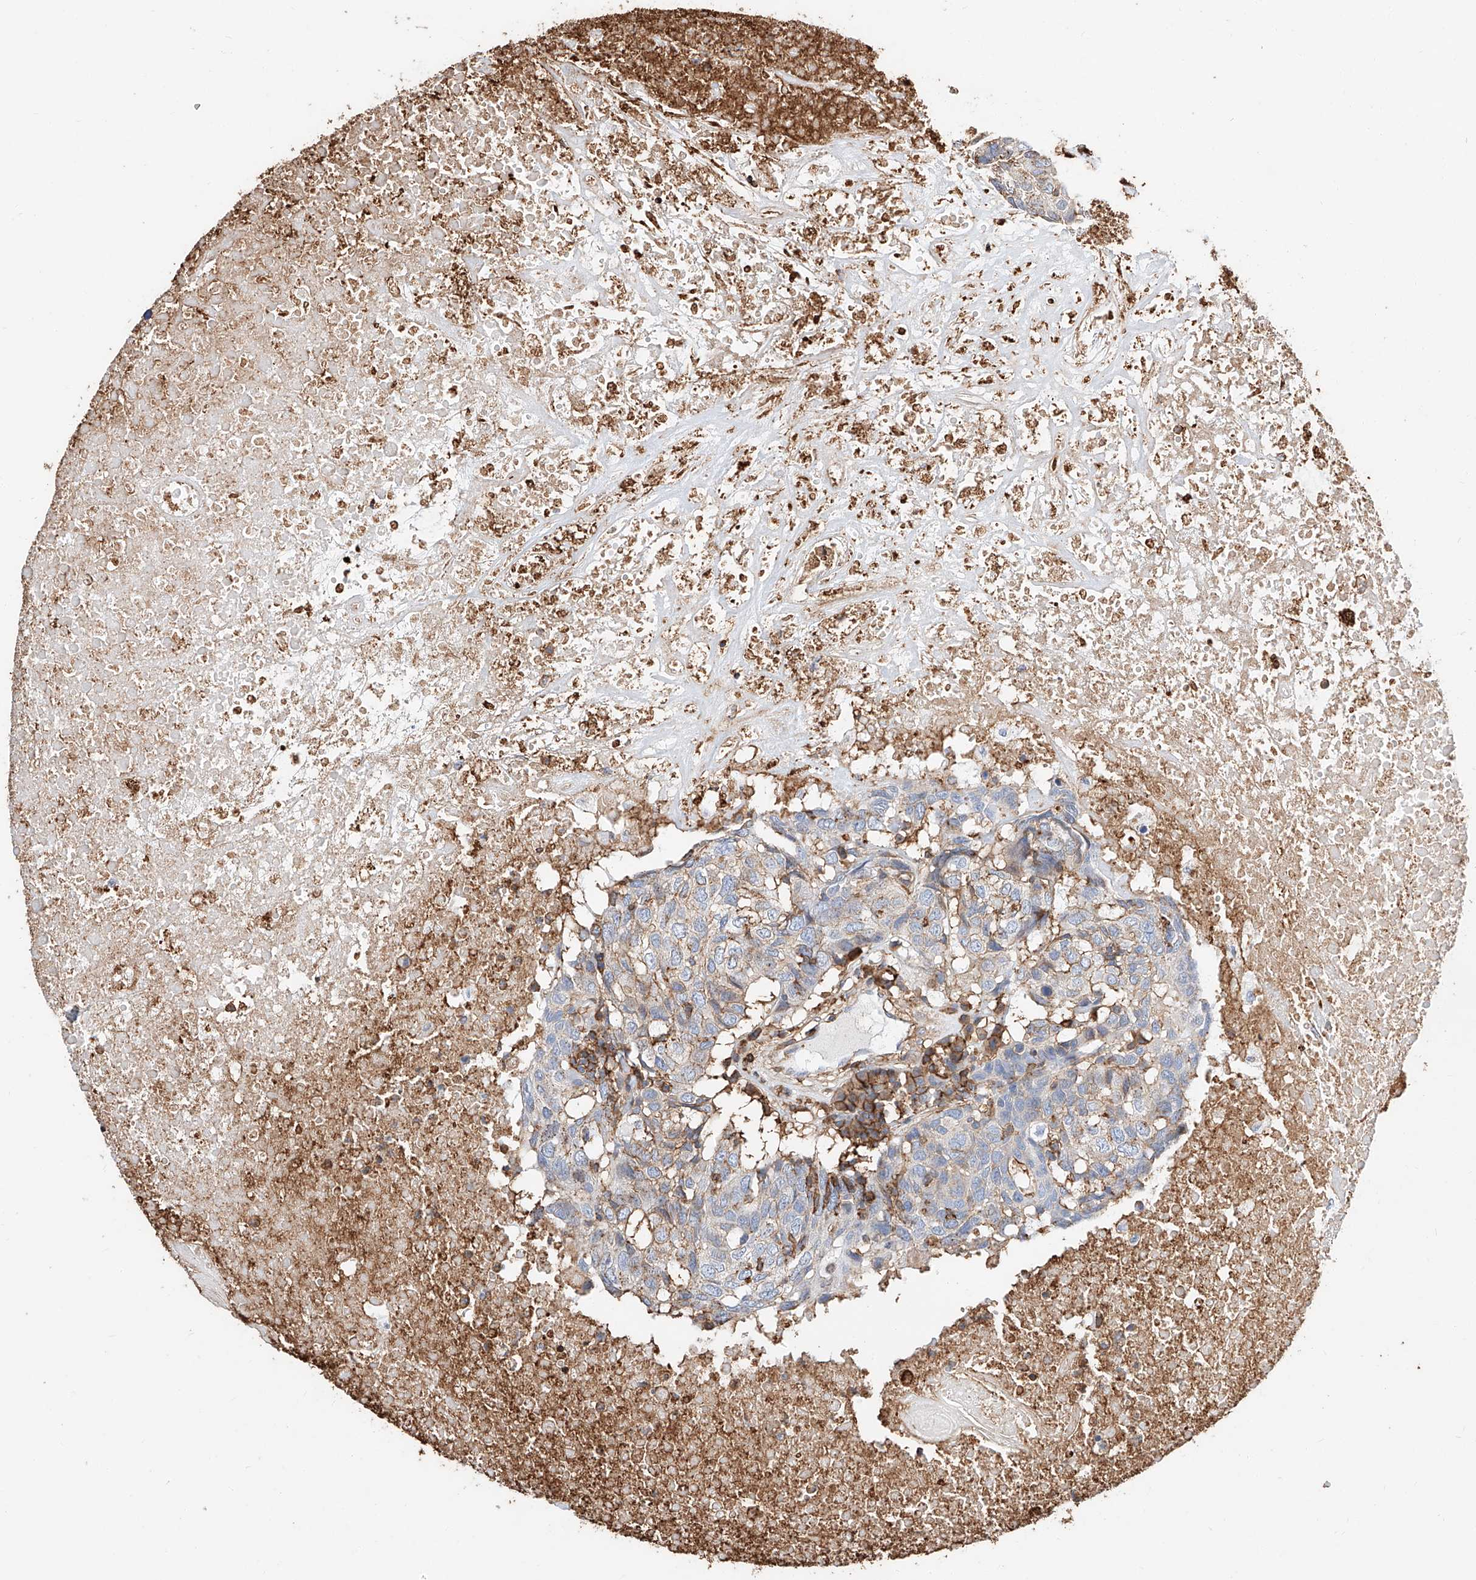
{"staining": {"intensity": "moderate", "quantity": "<25%", "location": "cytoplasmic/membranous"}, "tissue": "head and neck cancer", "cell_type": "Tumor cells", "image_type": "cancer", "snomed": [{"axis": "morphology", "description": "Squamous cell carcinoma, NOS"}, {"axis": "topography", "description": "Head-Neck"}], "caption": "DAB immunohistochemical staining of human head and neck squamous cell carcinoma demonstrates moderate cytoplasmic/membranous protein expression in about <25% of tumor cells.", "gene": "WFS1", "patient": {"sex": "male", "age": 66}}